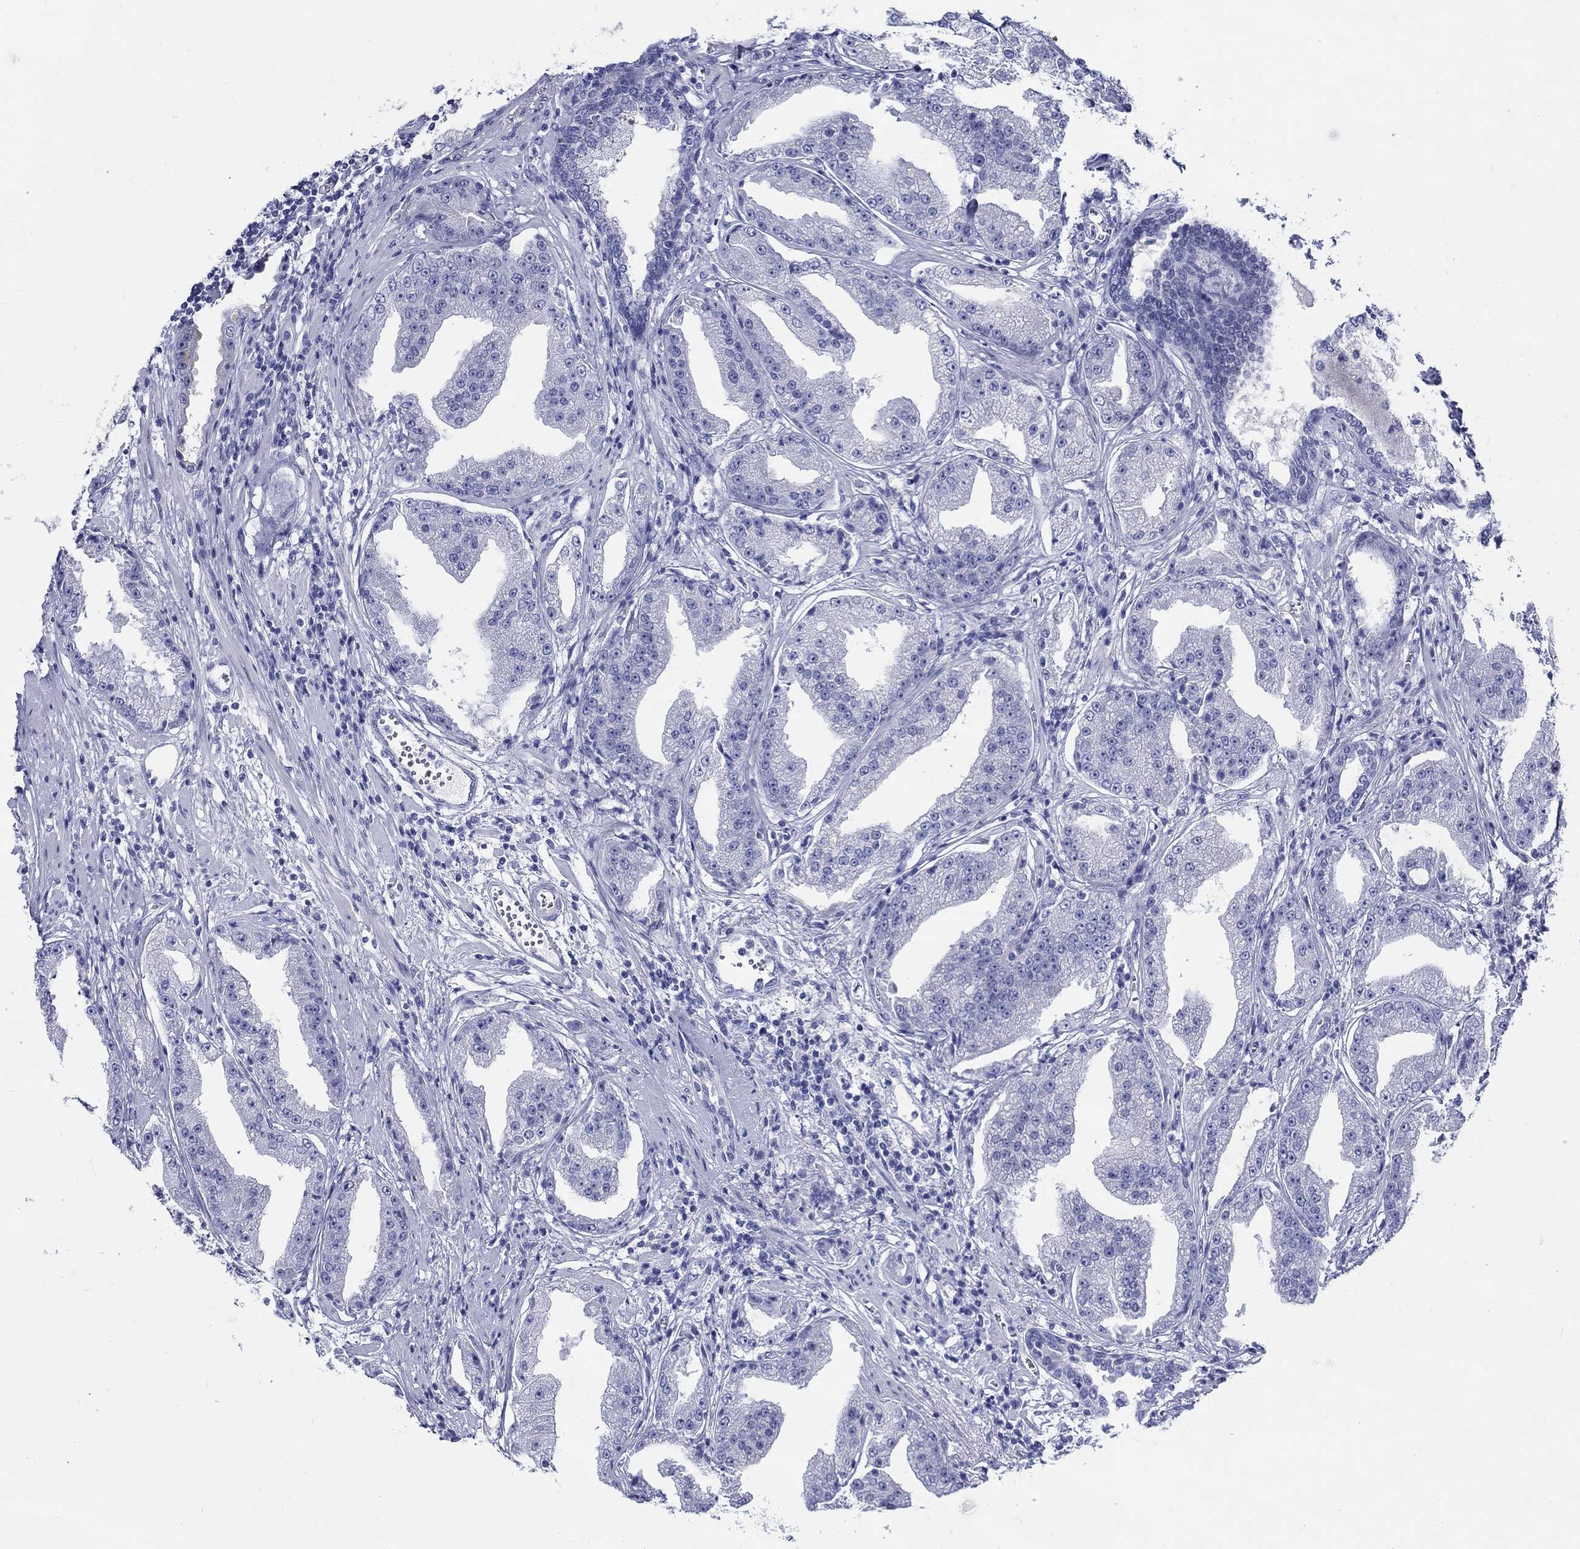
{"staining": {"intensity": "negative", "quantity": "none", "location": "none"}, "tissue": "prostate cancer", "cell_type": "Tumor cells", "image_type": "cancer", "snomed": [{"axis": "morphology", "description": "Adenocarcinoma, Low grade"}, {"axis": "topography", "description": "Prostate"}], "caption": "IHC histopathology image of human prostate low-grade adenocarcinoma stained for a protein (brown), which displays no staining in tumor cells. (DAB (3,3'-diaminobenzidine) immunohistochemistry (IHC) with hematoxylin counter stain).", "gene": "CRYGS", "patient": {"sex": "male", "age": 62}}